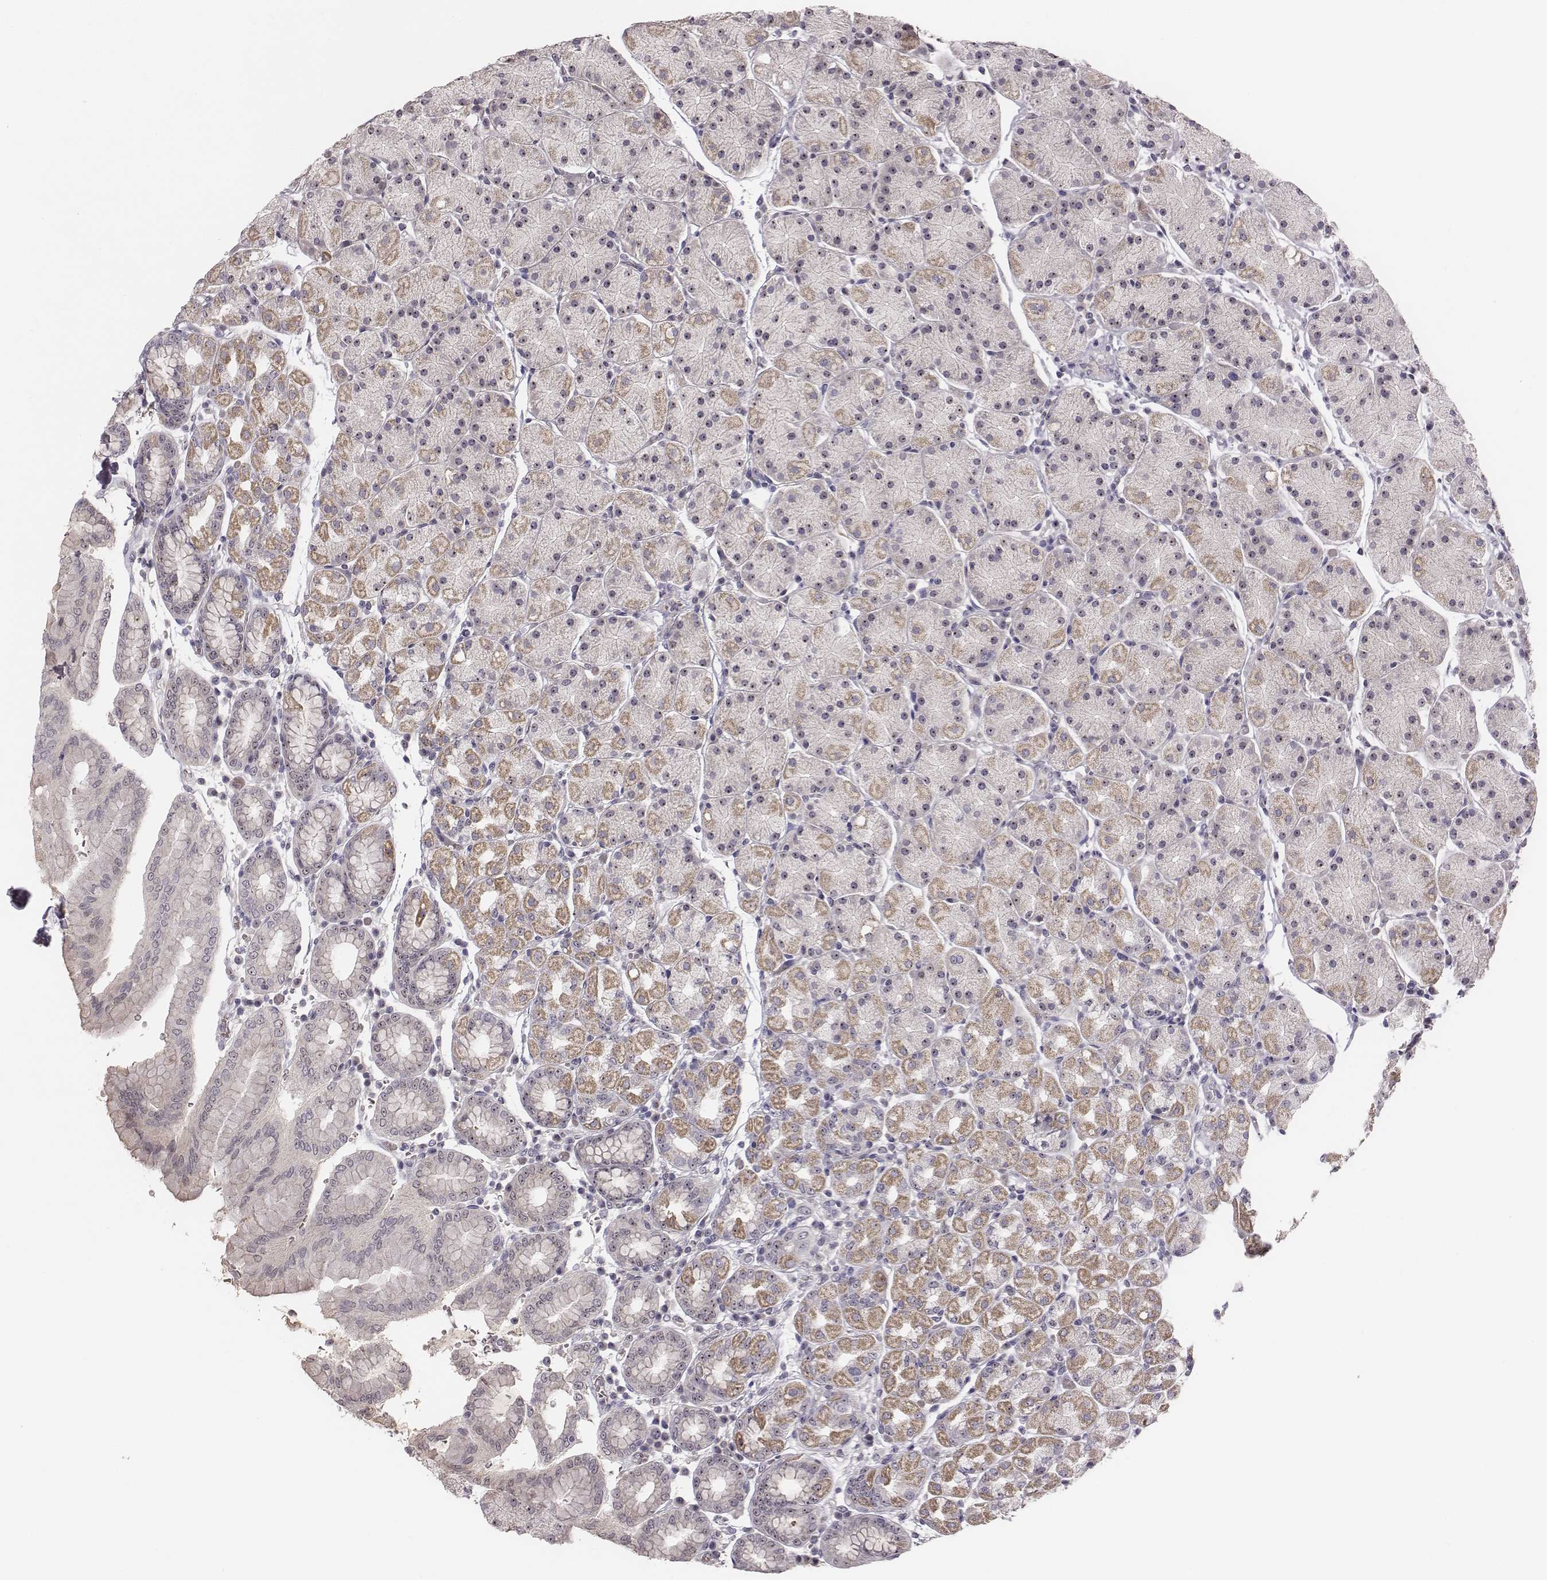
{"staining": {"intensity": "moderate", "quantity": "25%-75%", "location": "nuclear"}, "tissue": "stomach", "cell_type": "Glandular cells", "image_type": "normal", "snomed": [{"axis": "morphology", "description": "Normal tissue, NOS"}, {"axis": "topography", "description": "Stomach"}], "caption": "This micrograph shows immunohistochemistry staining of unremarkable human stomach, with medium moderate nuclear staining in approximately 25%-75% of glandular cells.", "gene": "NIFK", "patient": {"sex": "male", "age": 54}}